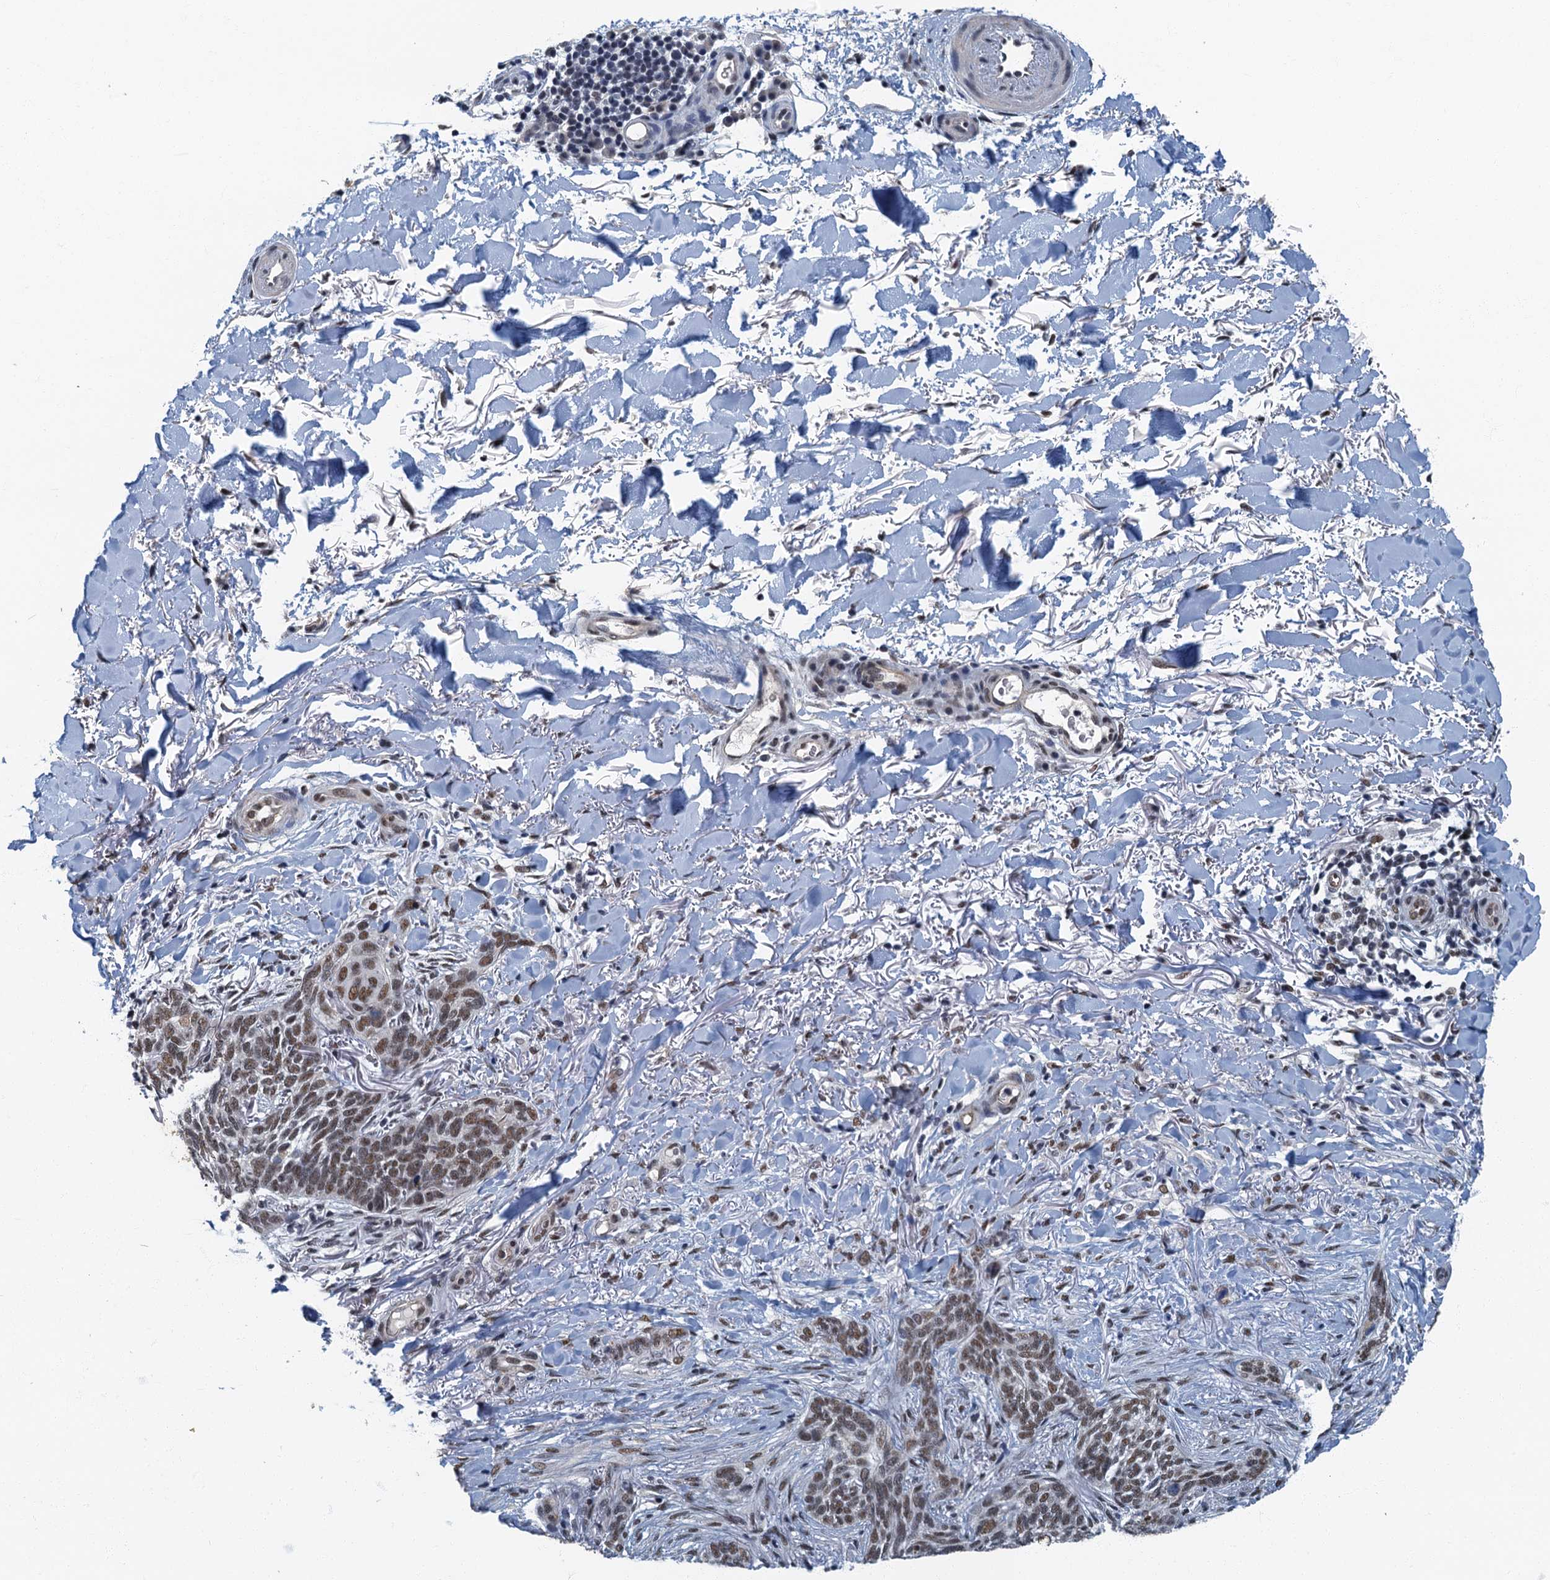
{"staining": {"intensity": "moderate", "quantity": ">75%", "location": "nuclear"}, "tissue": "skin cancer", "cell_type": "Tumor cells", "image_type": "cancer", "snomed": [{"axis": "morphology", "description": "Normal tissue, NOS"}, {"axis": "morphology", "description": "Basal cell carcinoma"}, {"axis": "topography", "description": "Skin"}], "caption": "The image demonstrates immunohistochemical staining of skin basal cell carcinoma. There is moderate nuclear staining is appreciated in approximately >75% of tumor cells.", "gene": "GADL1", "patient": {"sex": "female", "age": 67}}